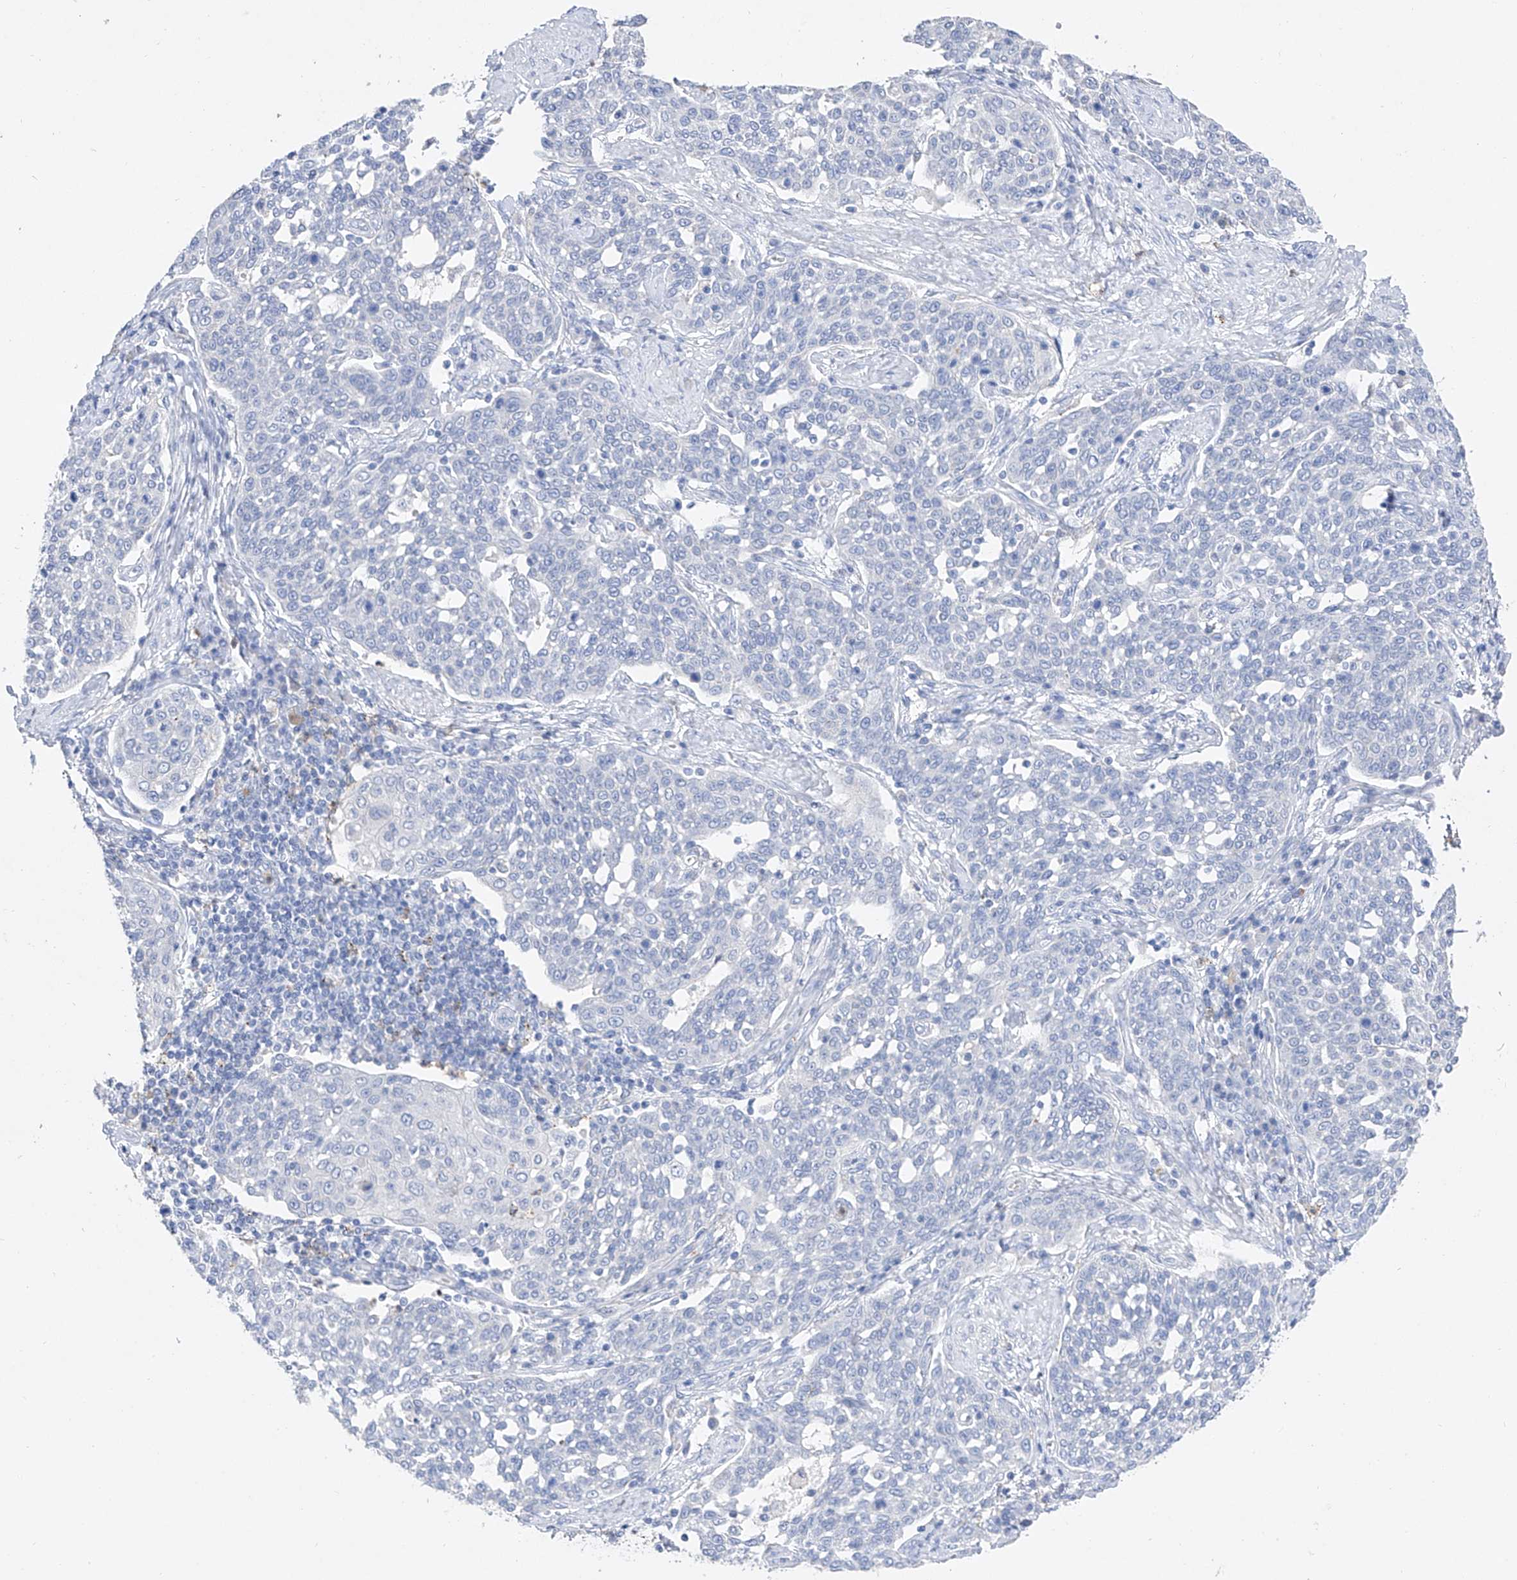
{"staining": {"intensity": "negative", "quantity": "none", "location": "none"}, "tissue": "cervical cancer", "cell_type": "Tumor cells", "image_type": "cancer", "snomed": [{"axis": "morphology", "description": "Squamous cell carcinoma, NOS"}, {"axis": "topography", "description": "Cervix"}], "caption": "Immunohistochemical staining of human cervical squamous cell carcinoma demonstrates no significant expression in tumor cells. Brightfield microscopy of immunohistochemistry stained with DAB (3,3'-diaminobenzidine) (brown) and hematoxylin (blue), captured at high magnification.", "gene": "TM7SF2", "patient": {"sex": "female", "age": 34}}